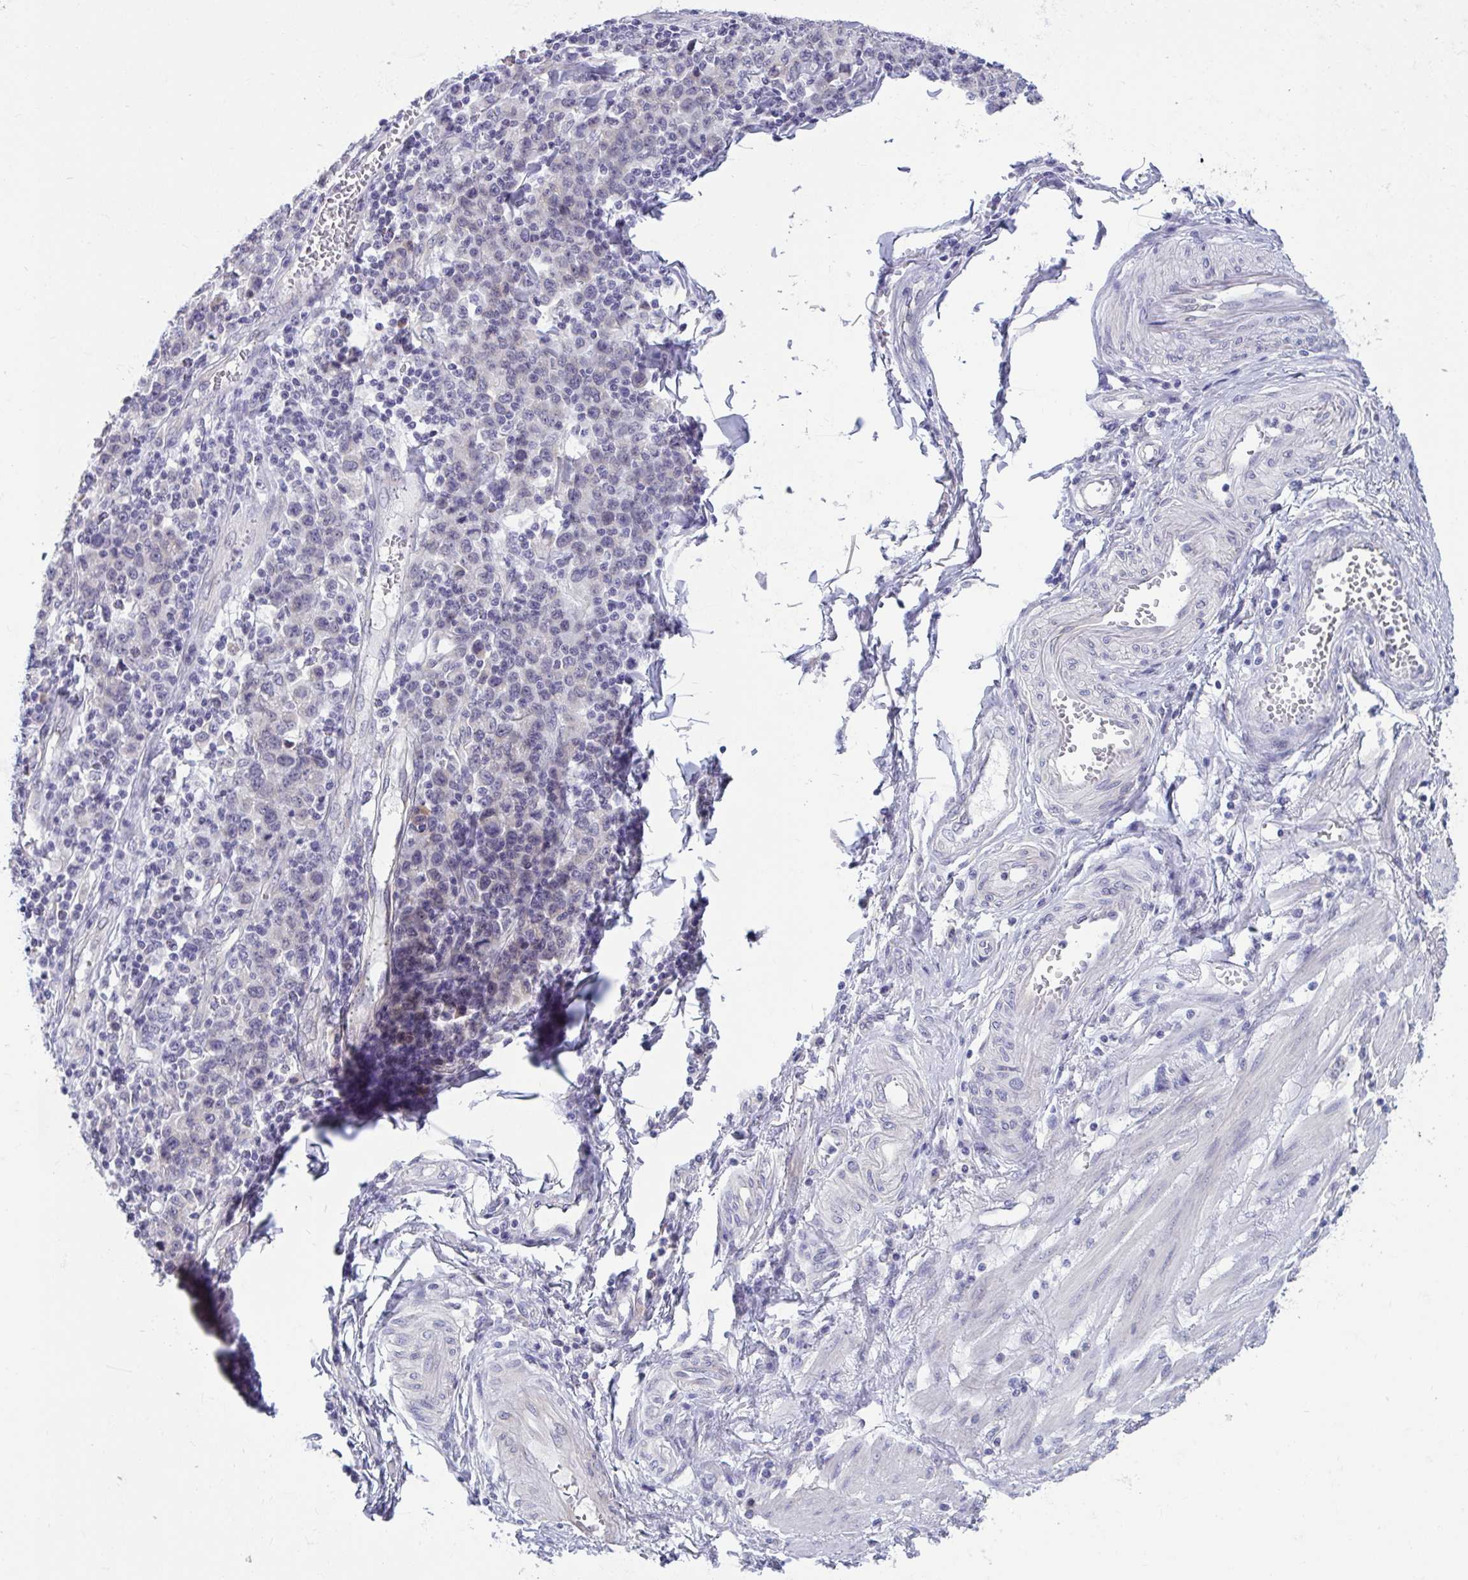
{"staining": {"intensity": "negative", "quantity": "none", "location": "none"}, "tissue": "stomach cancer", "cell_type": "Tumor cells", "image_type": "cancer", "snomed": [{"axis": "morphology", "description": "Adenocarcinoma, NOS"}, {"axis": "topography", "description": "Stomach, upper"}], "caption": "Protein analysis of adenocarcinoma (stomach) exhibits no significant expression in tumor cells.", "gene": "CAMLG", "patient": {"sex": "male", "age": 69}}